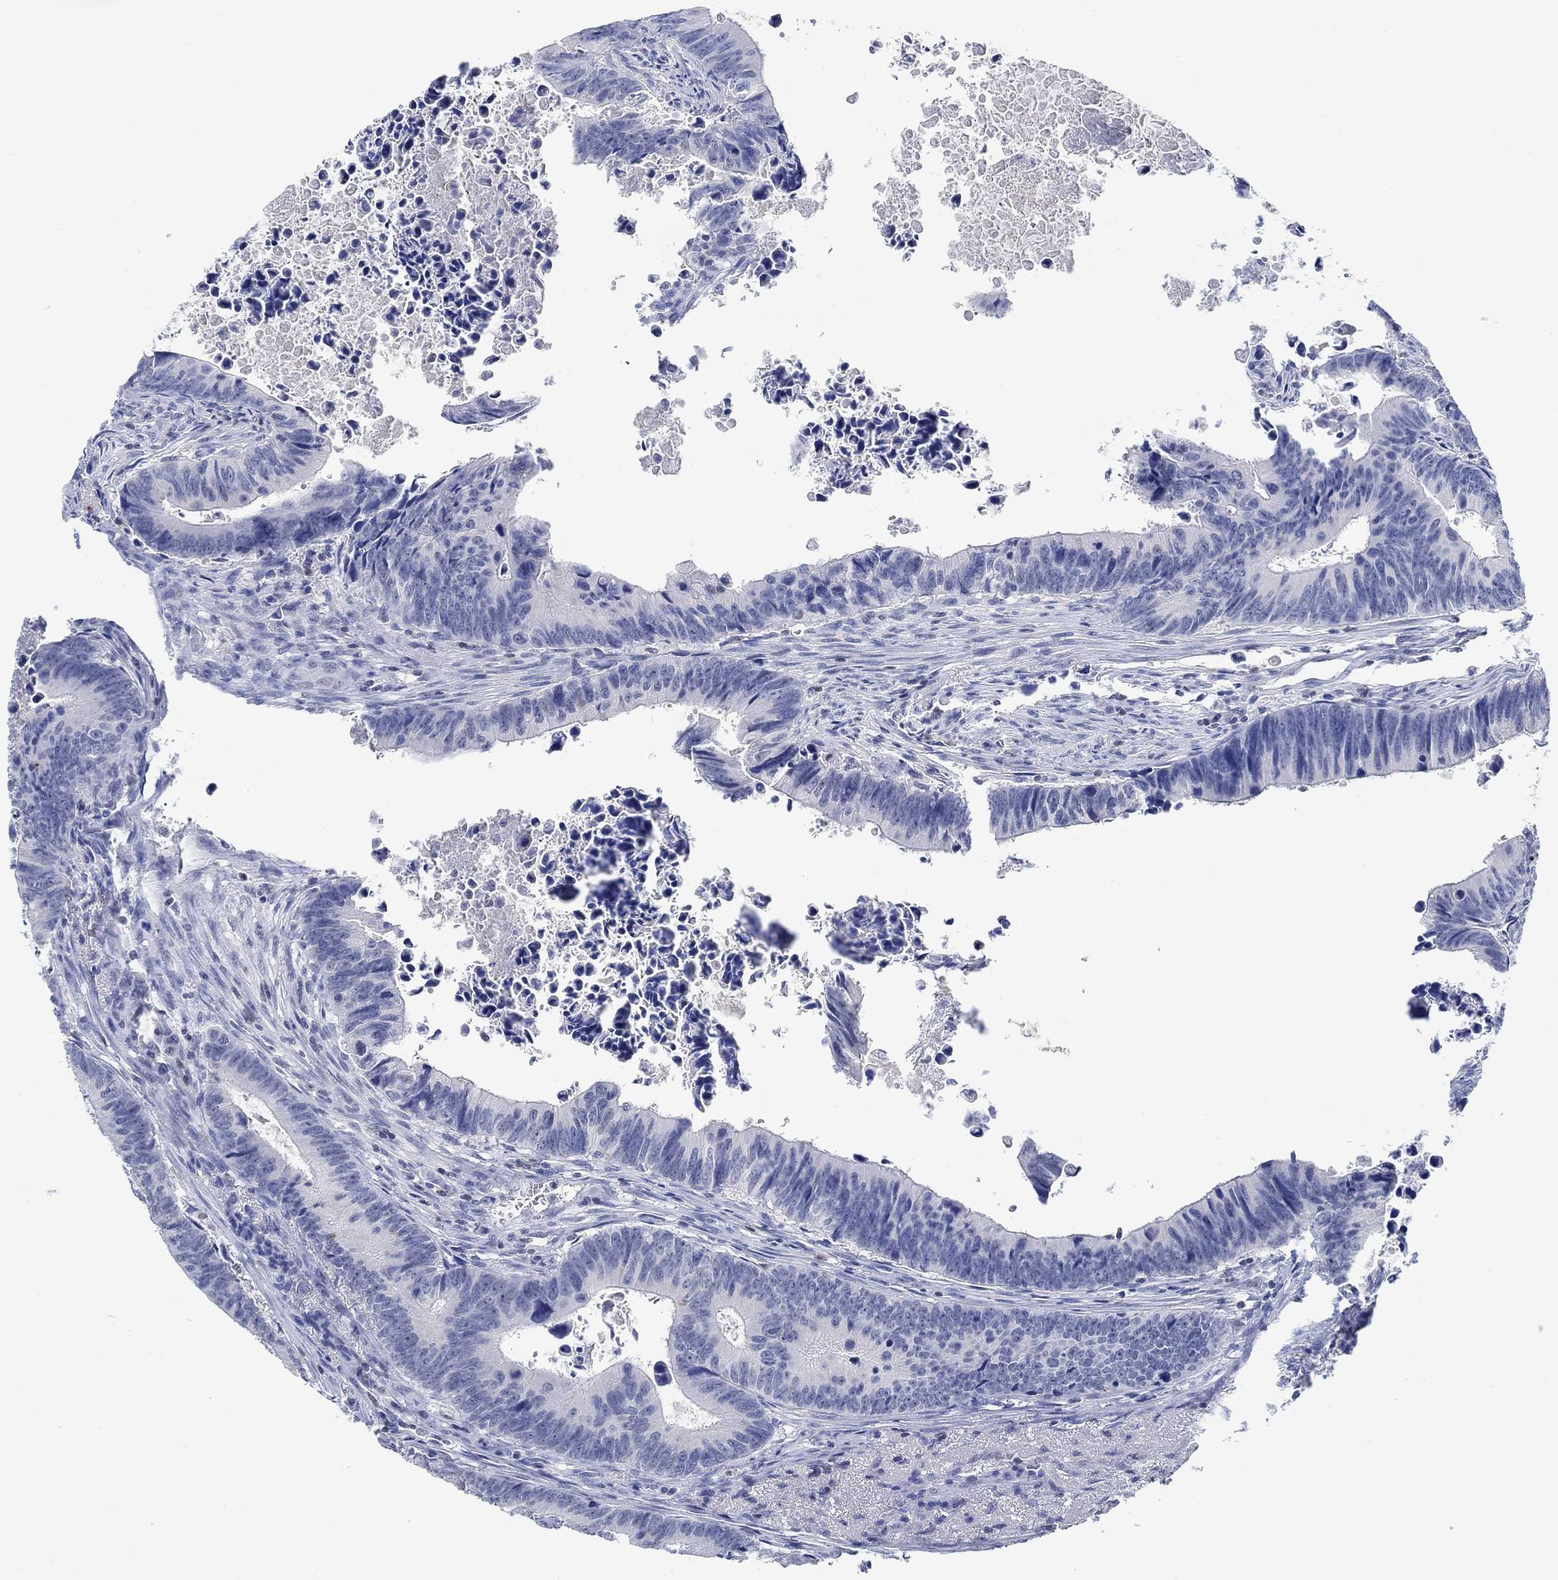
{"staining": {"intensity": "negative", "quantity": "none", "location": "none"}, "tissue": "colorectal cancer", "cell_type": "Tumor cells", "image_type": "cancer", "snomed": [{"axis": "morphology", "description": "Adenocarcinoma, NOS"}, {"axis": "topography", "description": "Colon"}], "caption": "Immunohistochemistry image of neoplastic tissue: human colorectal cancer stained with DAB reveals no significant protein expression in tumor cells.", "gene": "PPP1R17", "patient": {"sex": "female", "age": 87}}